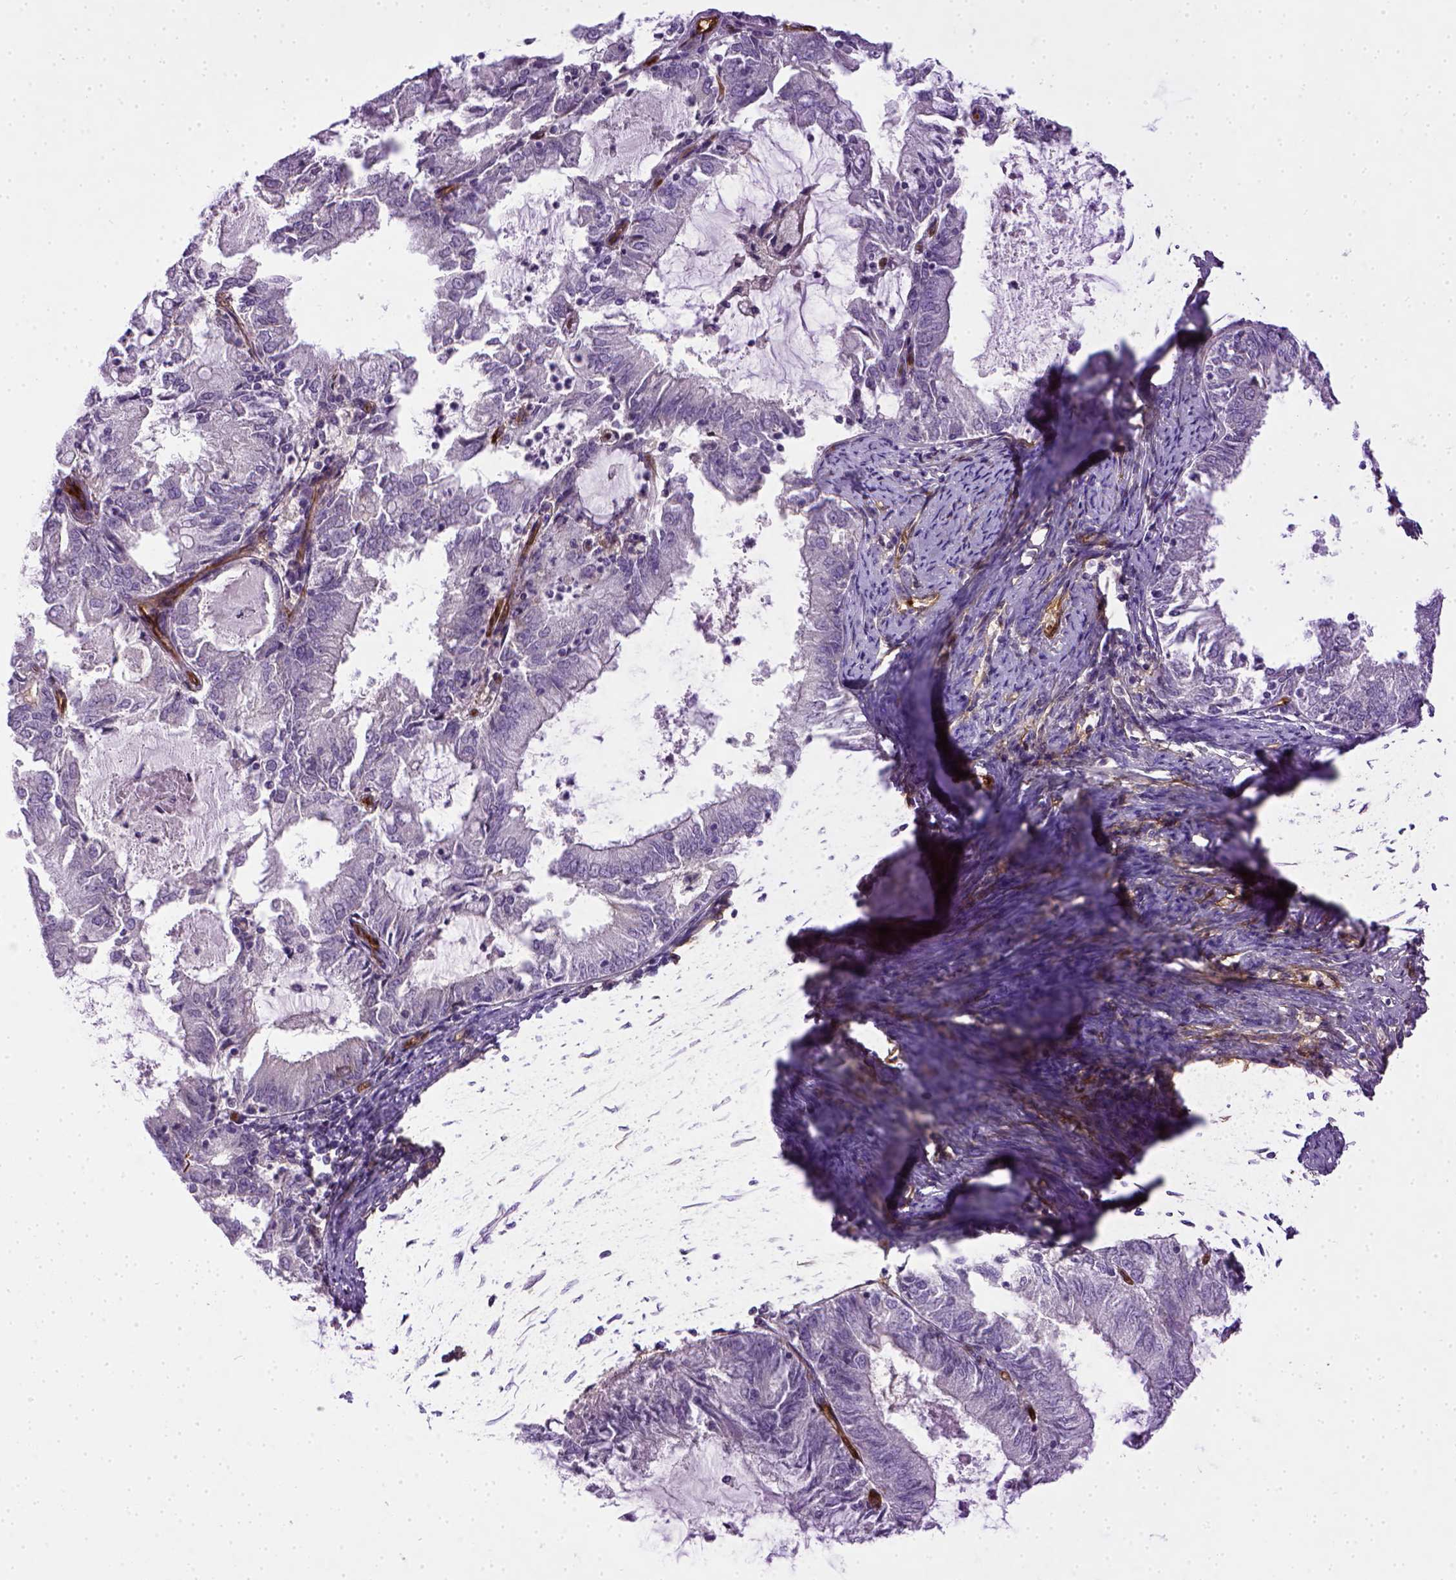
{"staining": {"intensity": "negative", "quantity": "none", "location": "none"}, "tissue": "endometrial cancer", "cell_type": "Tumor cells", "image_type": "cancer", "snomed": [{"axis": "morphology", "description": "Adenocarcinoma, NOS"}, {"axis": "topography", "description": "Endometrium"}], "caption": "The histopathology image demonstrates no significant staining in tumor cells of endometrial cancer.", "gene": "ENG", "patient": {"sex": "female", "age": 57}}